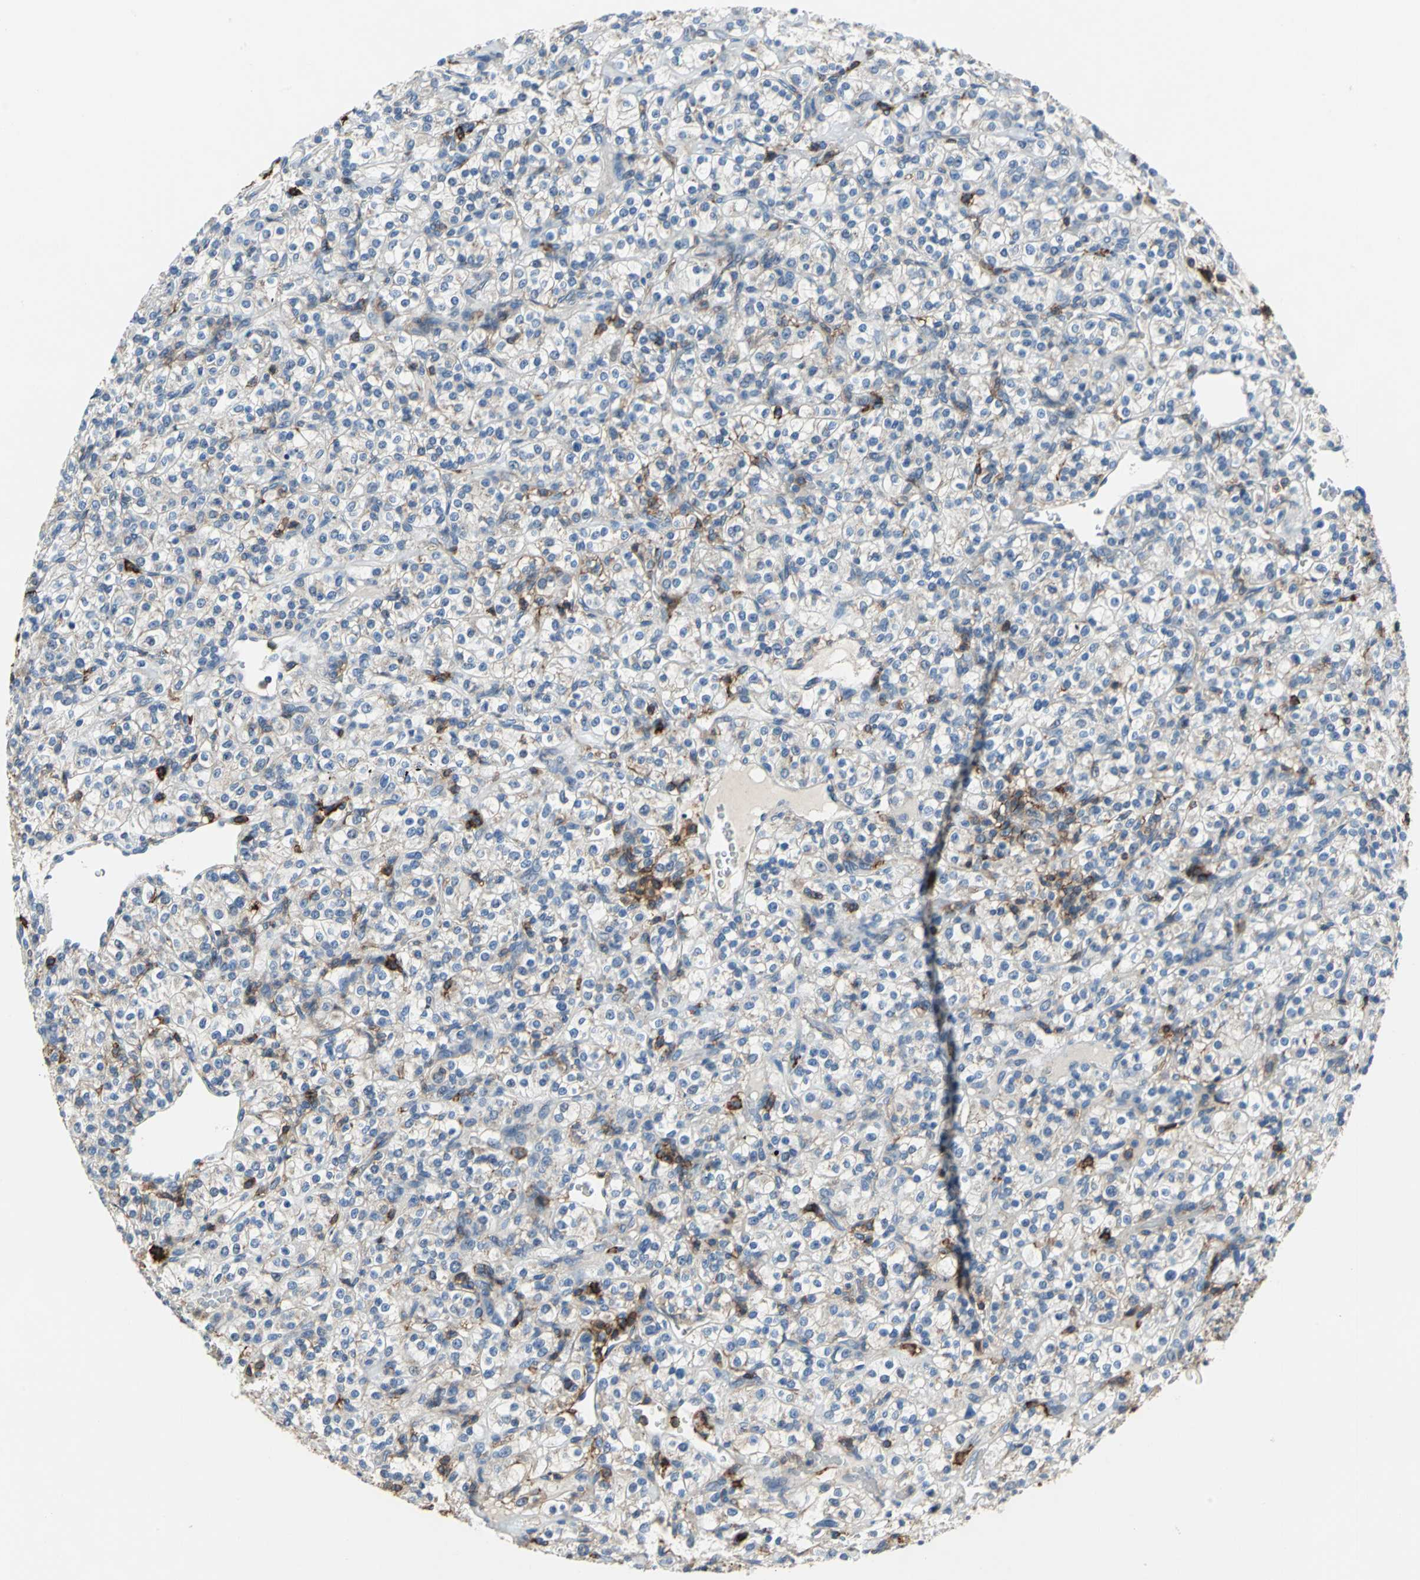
{"staining": {"intensity": "negative", "quantity": "none", "location": "none"}, "tissue": "renal cancer", "cell_type": "Tumor cells", "image_type": "cancer", "snomed": [{"axis": "morphology", "description": "Adenocarcinoma, NOS"}, {"axis": "topography", "description": "Kidney"}], "caption": "This photomicrograph is of renal adenocarcinoma stained with IHC to label a protein in brown with the nuclei are counter-stained blue. There is no expression in tumor cells.", "gene": "CD44", "patient": {"sex": "male", "age": 77}}